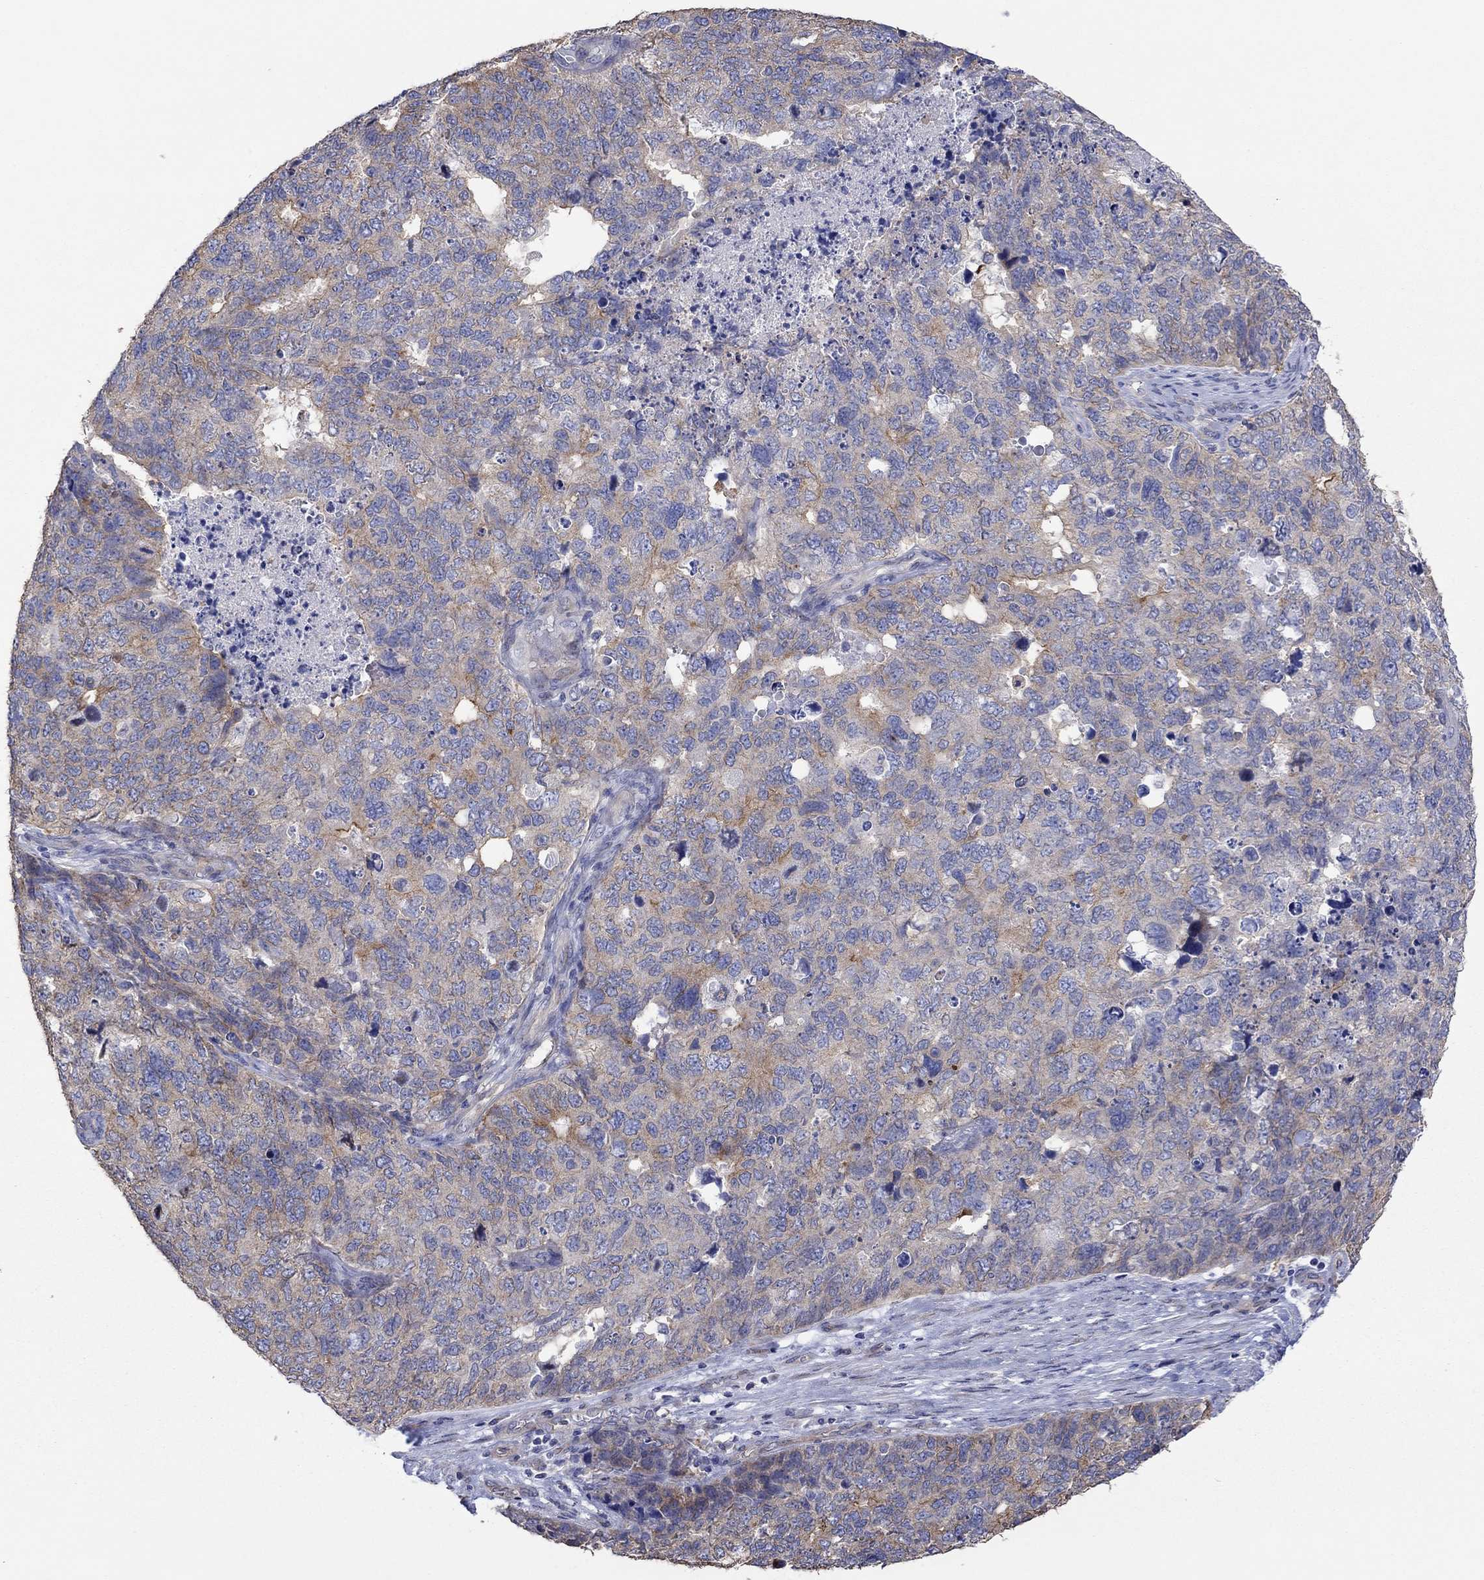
{"staining": {"intensity": "moderate", "quantity": "25%-75%", "location": "cytoplasmic/membranous"}, "tissue": "cervical cancer", "cell_type": "Tumor cells", "image_type": "cancer", "snomed": [{"axis": "morphology", "description": "Squamous cell carcinoma, NOS"}, {"axis": "topography", "description": "Cervix"}], "caption": "Tumor cells demonstrate medium levels of moderate cytoplasmic/membranous staining in approximately 25%-75% of cells in cervical squamous cell carcinoma.", "gene": "TPRN", "patient": {"sex": "female", "age": 63}}